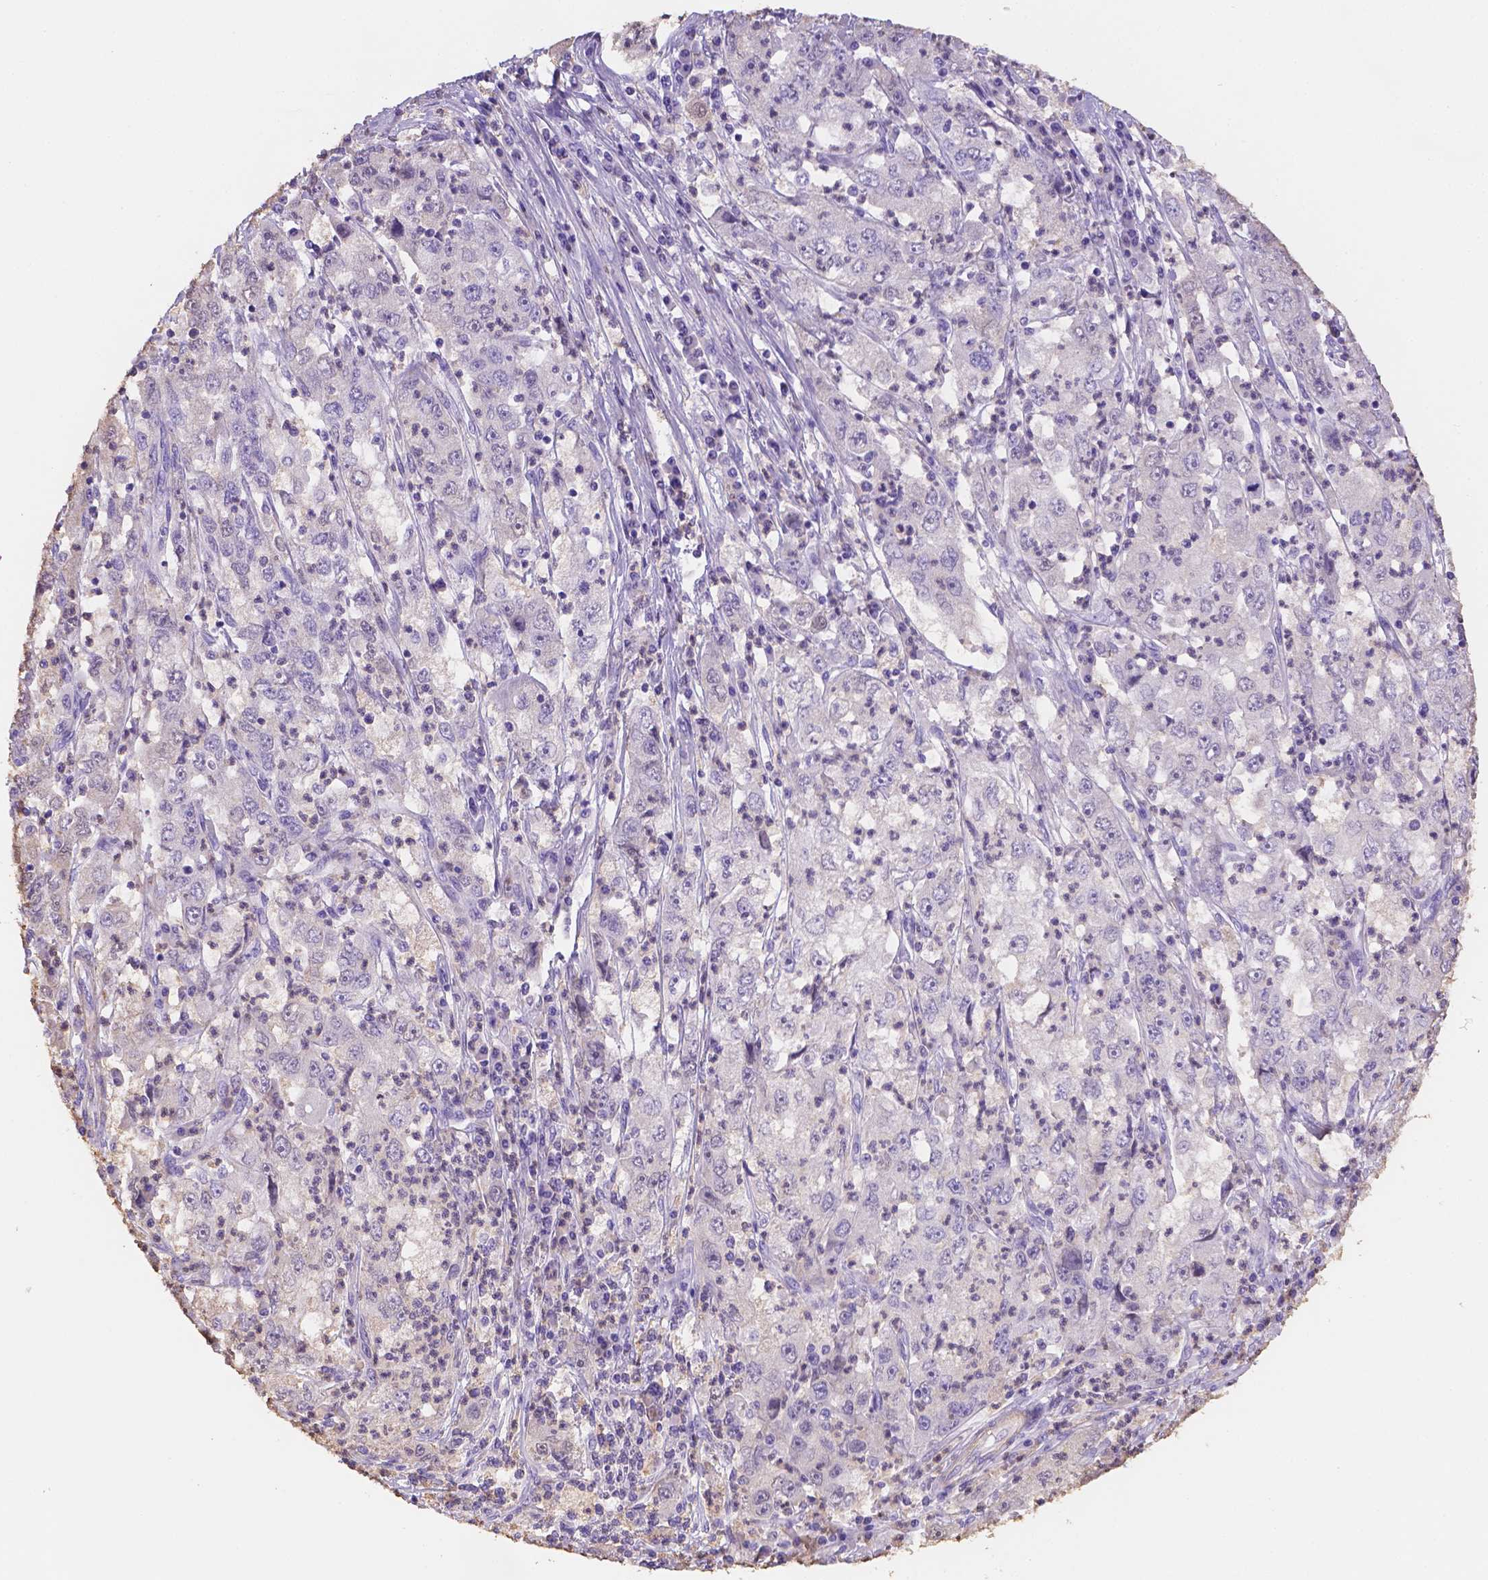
{"staining": {"intensity": "negative", "quantity": "none", "location": "none"}, "tissue": "cervical cancer", "cell_type": "Tumor cells", "image_type": "cancer", "snomed": [{"axis": "morphology", "description": "Squamous cell carcinoma, NOS"}, {"axis": "topography", "description": "Cervix"}], "caption": "Squamous cell carcinoma (cervical) stained for a protein using immunohistochemistry (IHC) exhibits no expression tumor cells.", "gene": "NXPE2", "patient": {"sex": "female", "age": 36}}